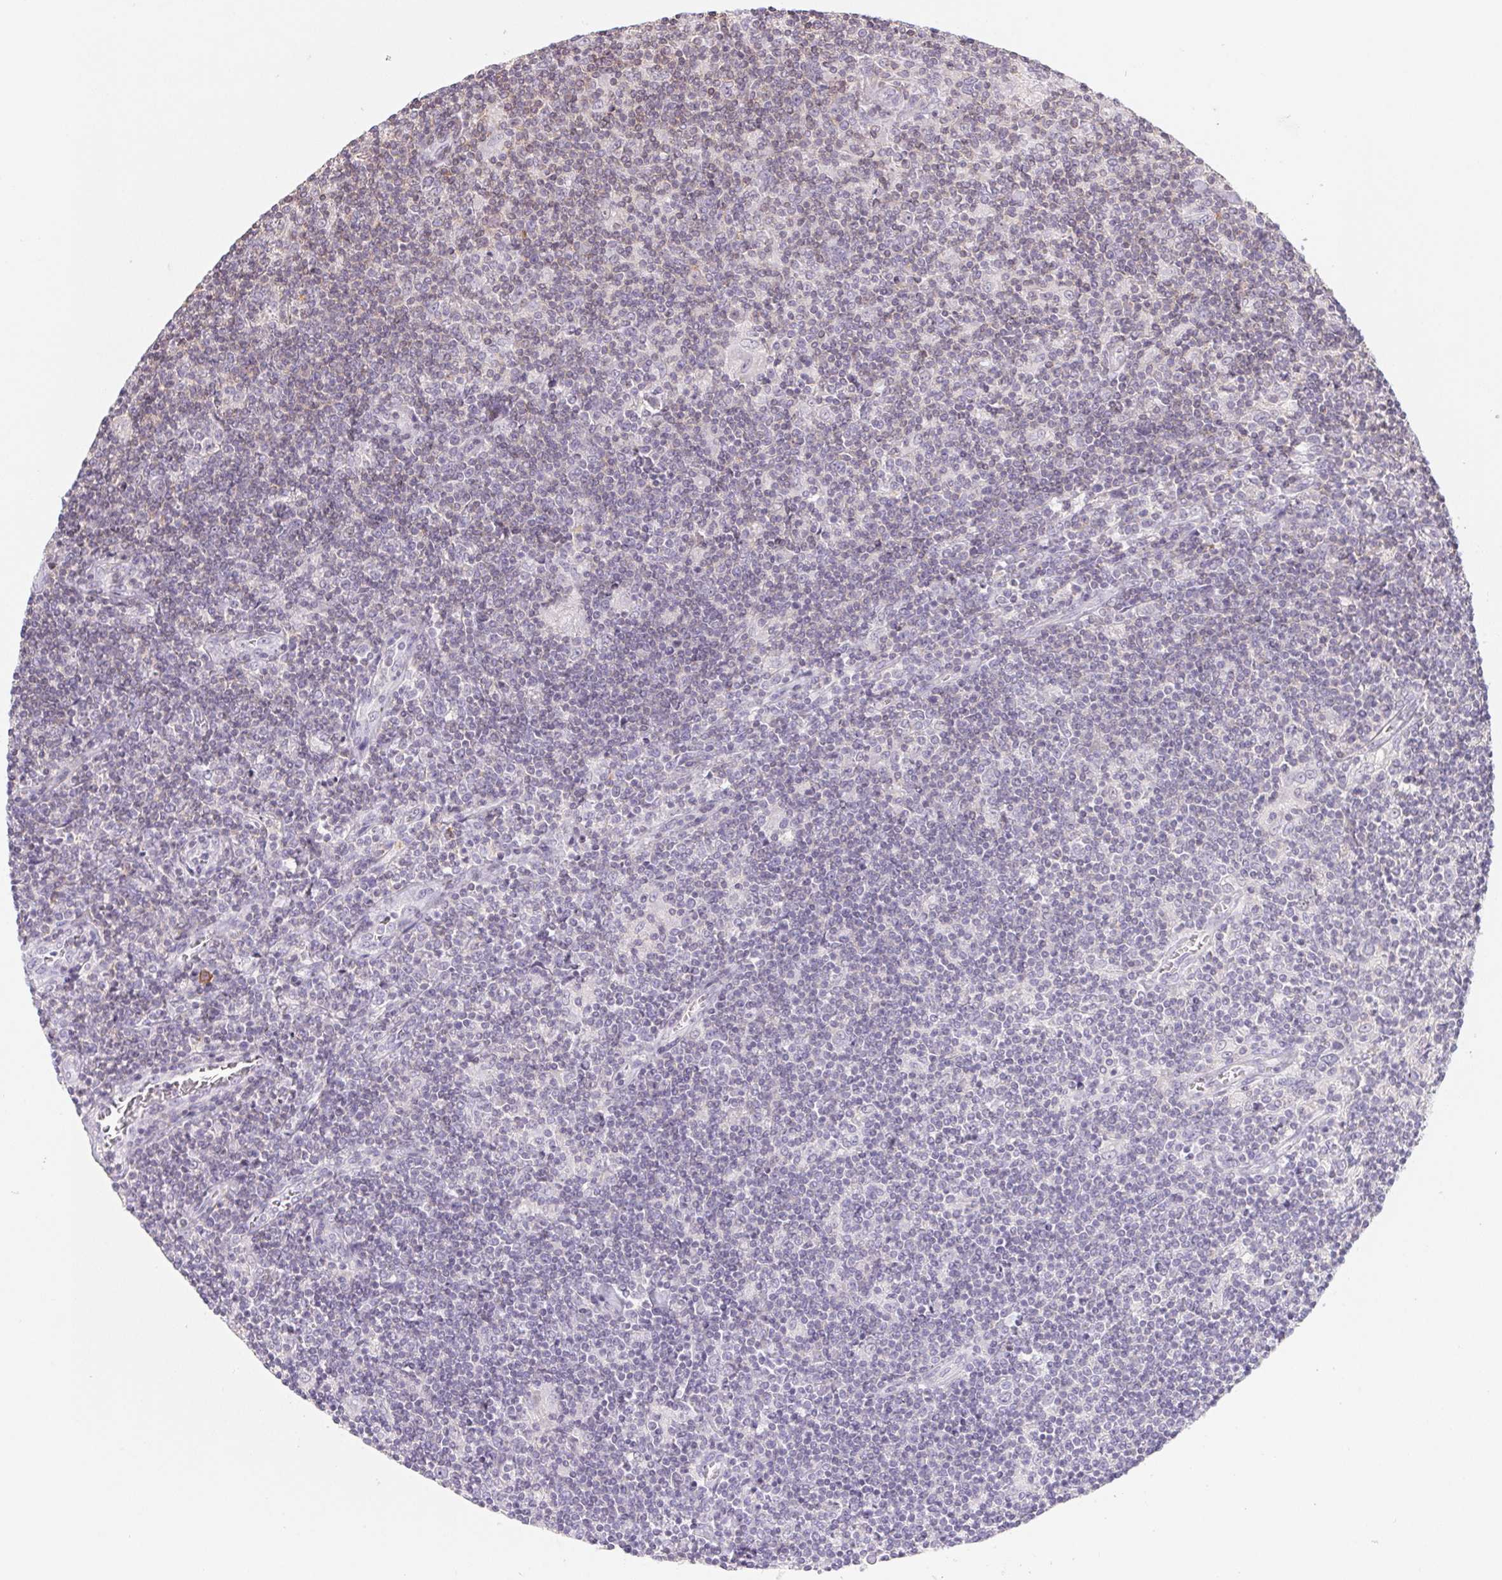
{"staining": {"intensity": "negative", "quantity": "none", "location": "none"}, "tissue": "lymphoma", "cell_type": "Tumor cells", "image_type": "cancer", "snomed": [{"axis": "morphology", "description": "Hodgkin's disease, NOS"}, {"axis": "topography", "description": "Lymph node"}], "caption": "Immunohistochemistry (IHC) of human lymphoma demonstrates no expression in tumor cells.", "gene": "KIF26A", "patient": {"sex": "male", "age": 40}}